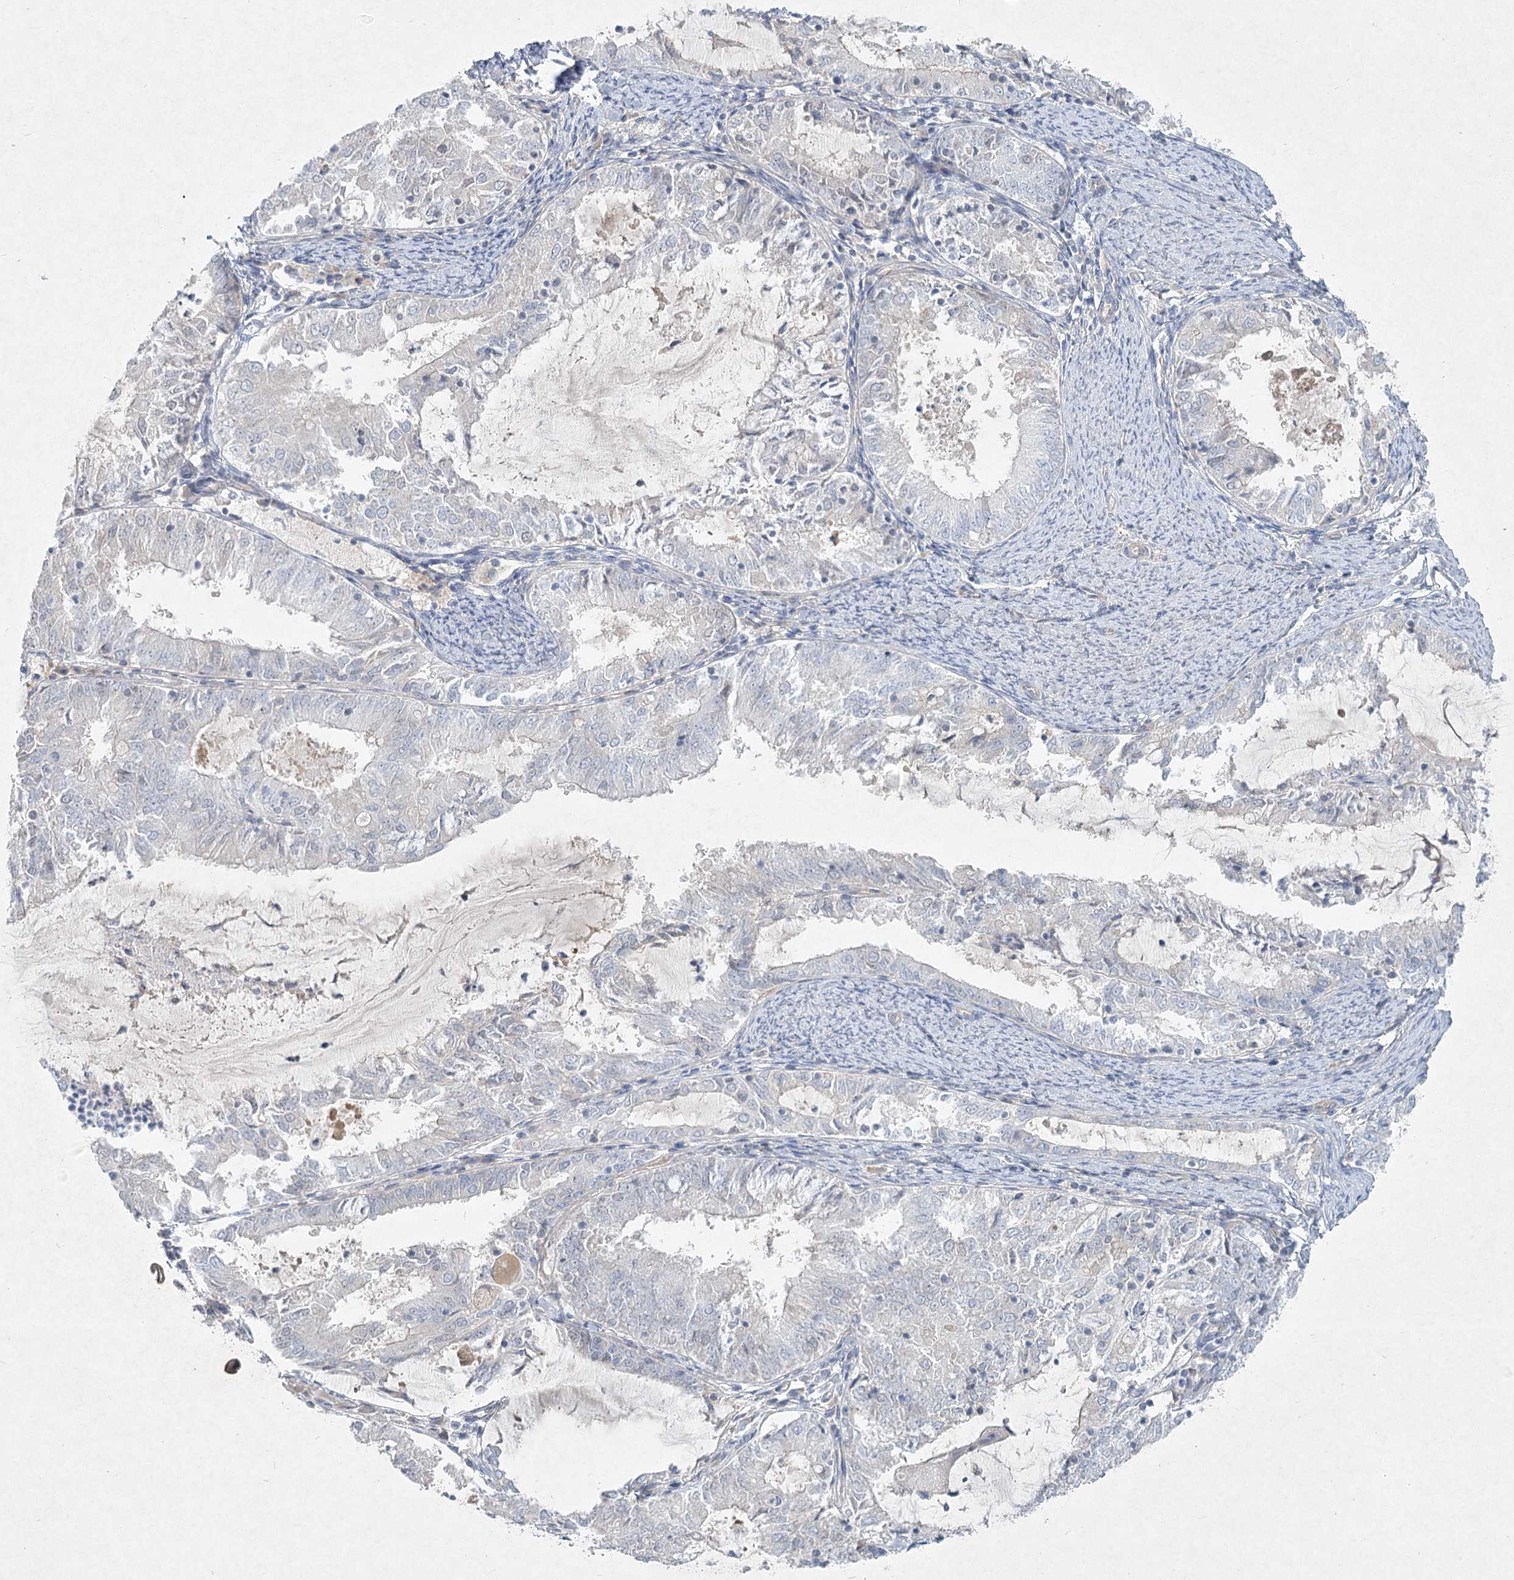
{"staining": {"intensity": "negative", "quantity": "none", "location": "none"}, "tissue": "endometrial cancer", "cell_type": "Tumor cells", "image_type": "cancer", "snomed": [{"axis": "morphology", "description": "Adenocarcinoma, NOS"}, {"axis": "topography", "description": "Endometrium"}], "caption": "The IHC micrograph has no significant staining in tumor cells of endometrial cancer tissue.", "gene": "DNMBP", "patient": {"sex": "female", "age": 57}}